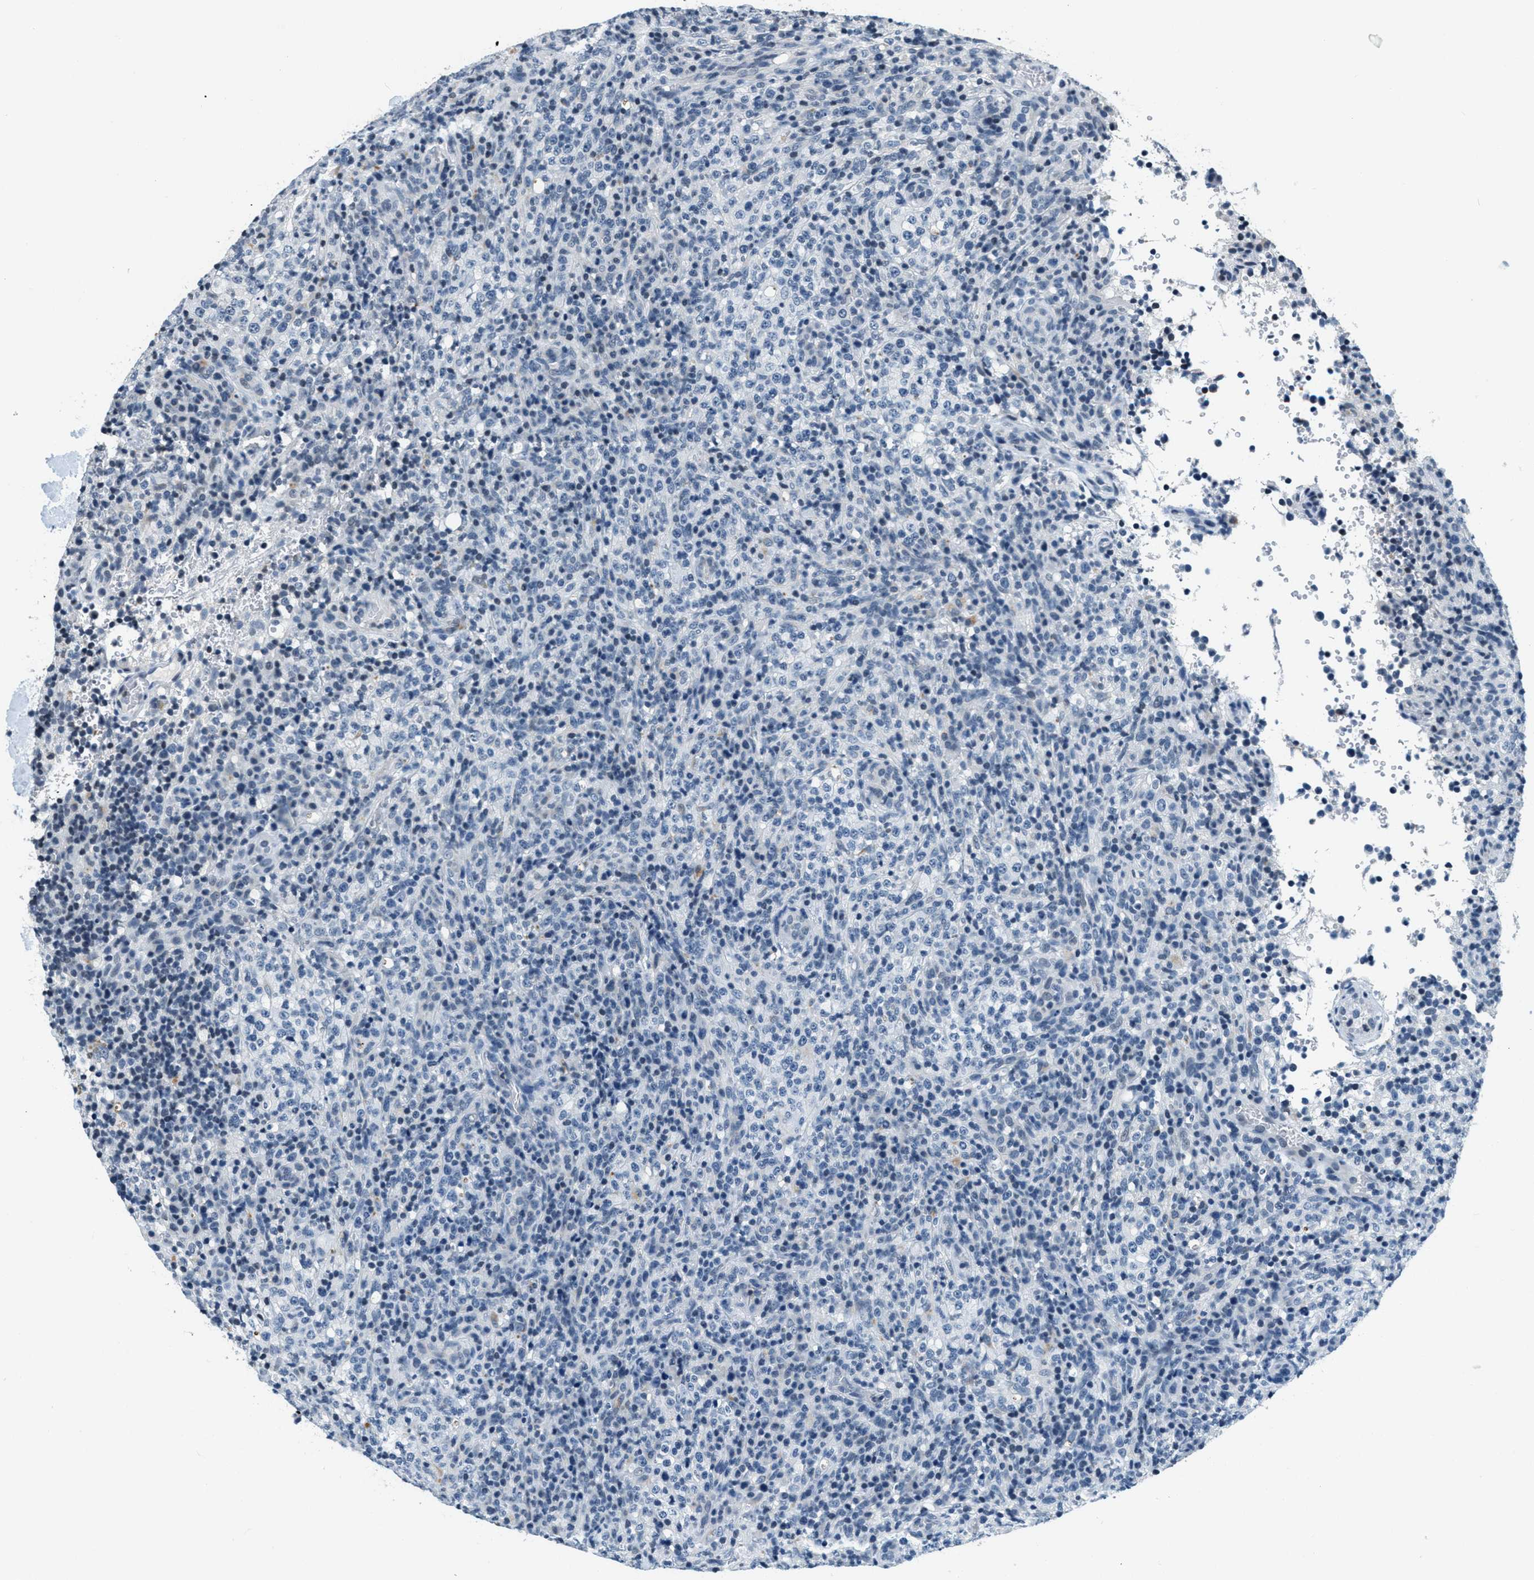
{"staining": {"intensity": "negative", "quantity": "none", "location": "none"}, "tissue": "lymphoma", "cell_type": "Tumor cells", "image_type": "cancer", "snomed": [{"axis": "morphology", "description": "Malignant lymphoma, non-Hodgkin's type, High grade"}, {"axis": "topography", "description": "Lymph node"}], "caption": "This is a photomicrograph of IHC staining of lymphoma, which shows no staining in tumor cells.", "gene": "CA4", "patient": {"sex": "female", "age": 76}}